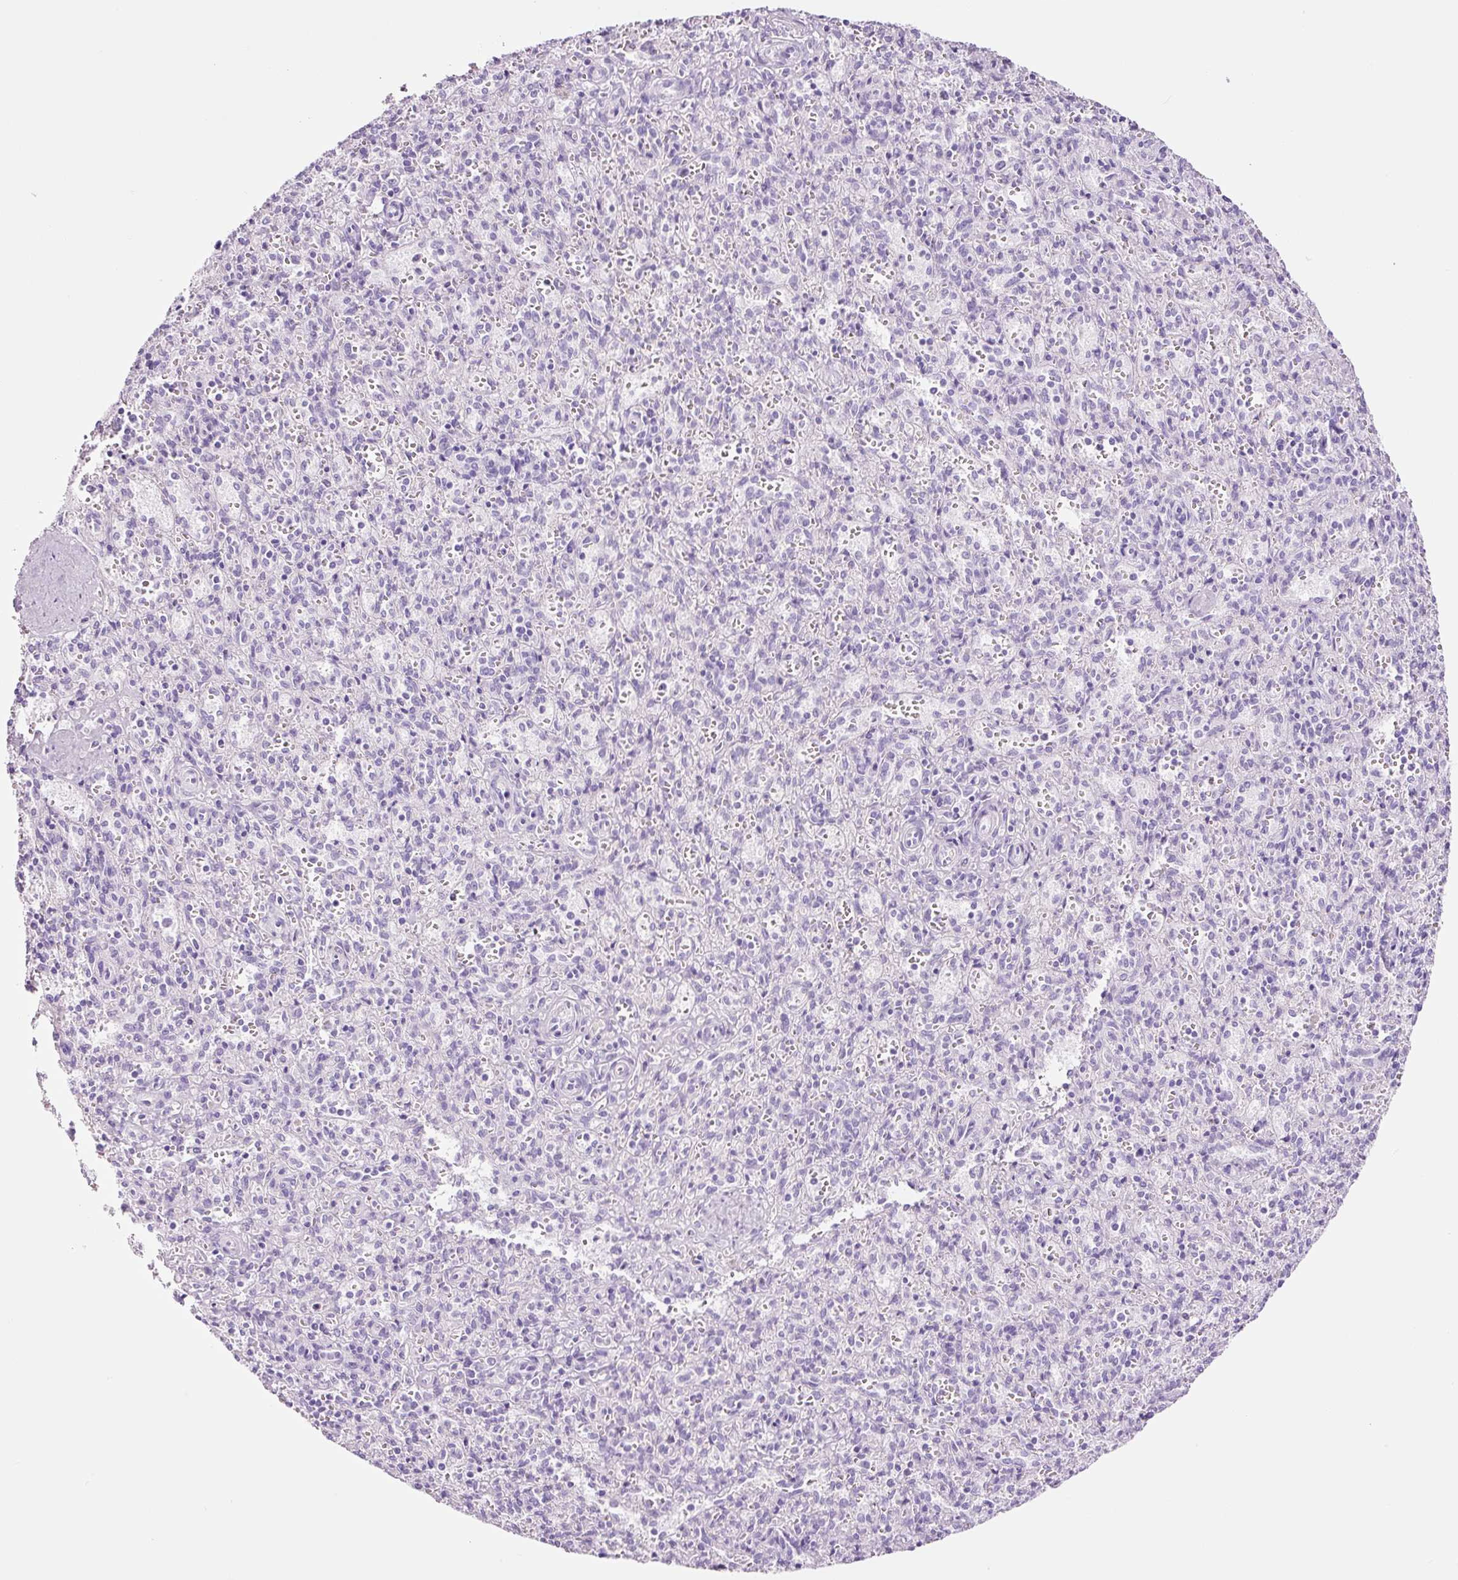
{"staining": {"intensity": "negative", "quantity": "none", "location": "none"}, "tissue": "spleen", "cell_type": "Cells in red pulp", "image_type": "normal", "snomed": [{"axis": "morphology", "description": "Normal tissue, NOS"}, {"axis": "topography", "description": "Spleen"}], "caption": "This is an immunohistochemistry (IHC) image of unremarkable human spleen. There is no positivity in cells in red pulp.", "gene": "ADSS1", "patient": {"sex": "female", "age": 26}}